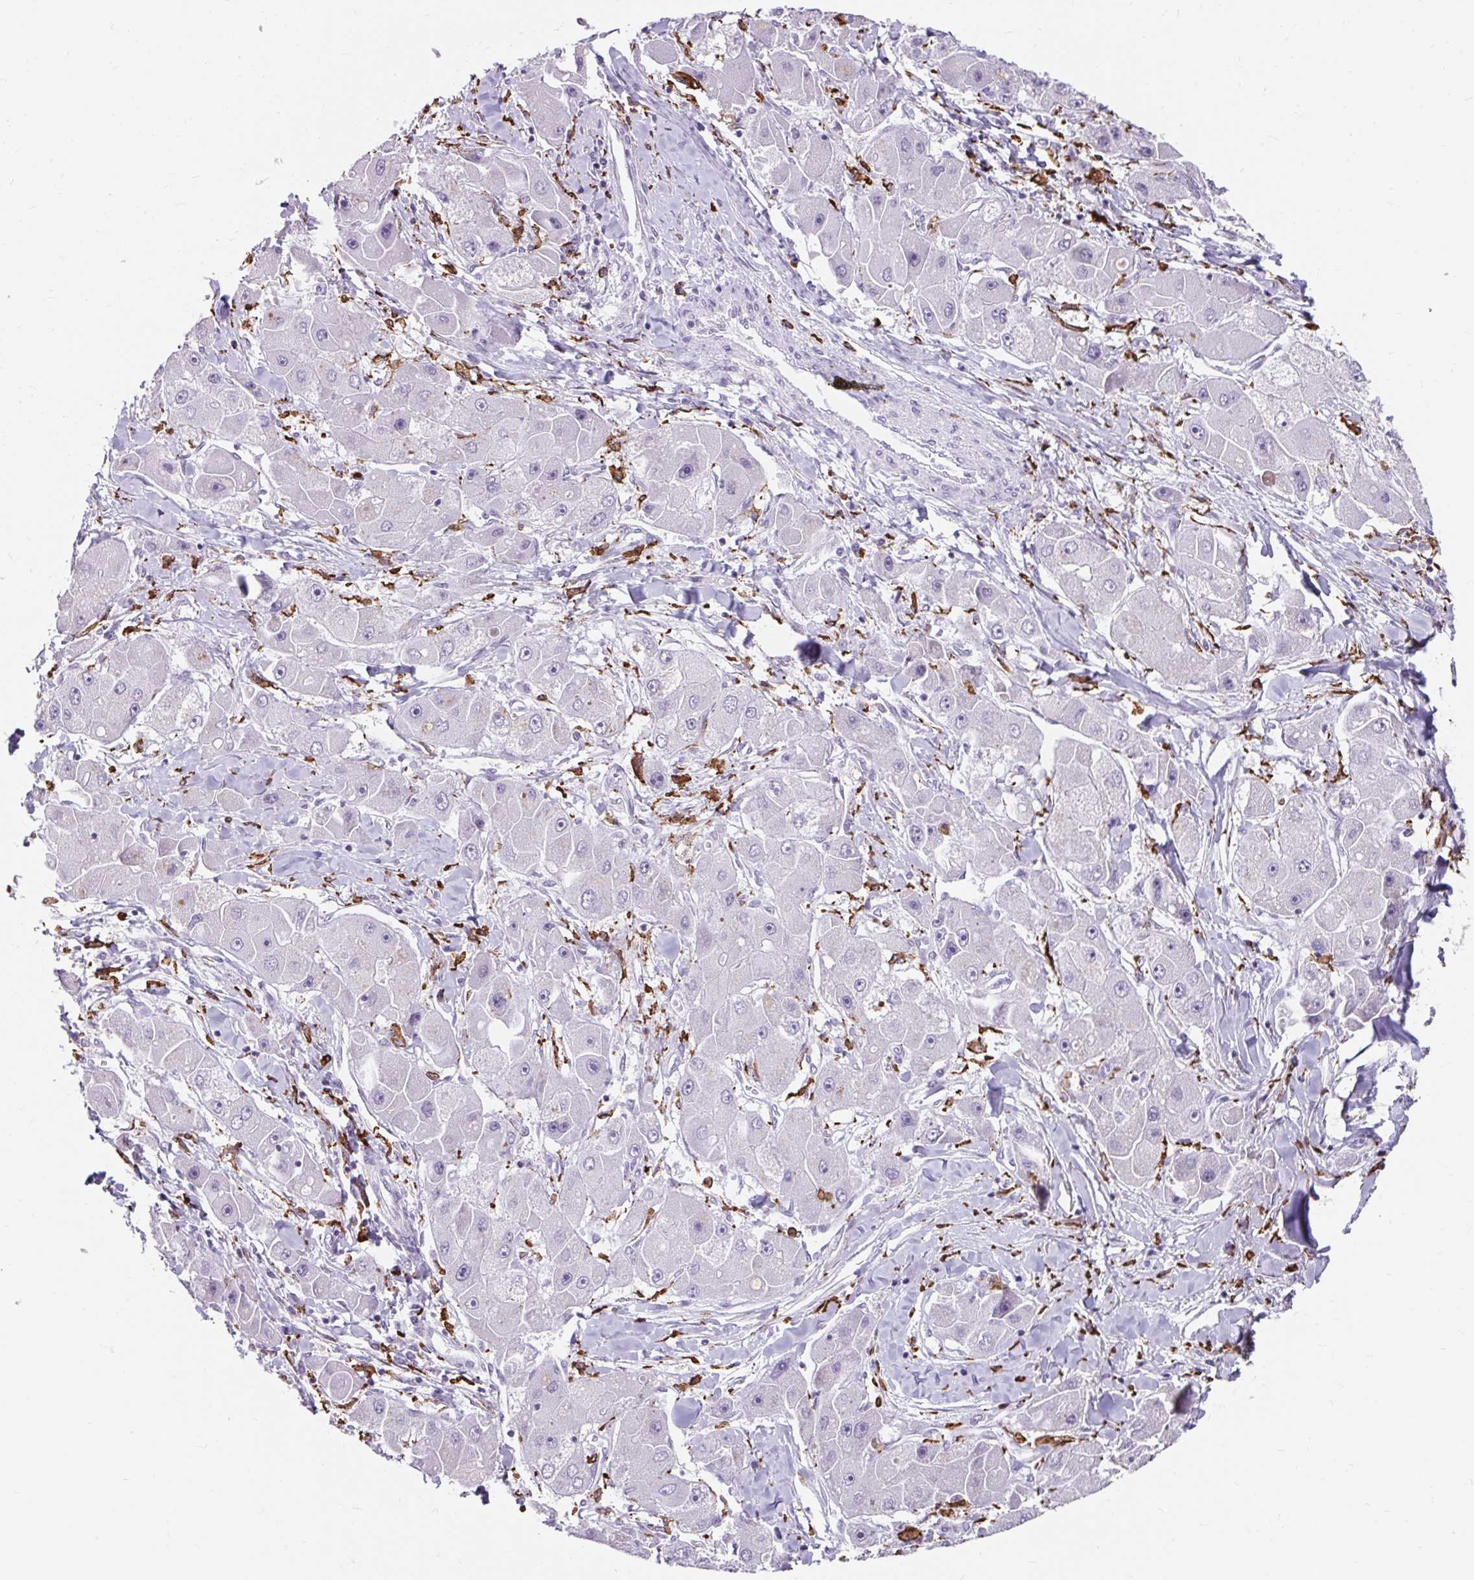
{"staining": {"intensity": "negative", "quantity": "none", "location": "none"}, "tissue": "liver cancer", "cell_type": "Tumor cells", "image_type": "cancer", "snomed": [{"axis": "morphology", "description": "Carcinoma, Hepatocellular, NOS"}, {"axis": "topography", "description": "Liver"}], "caption": "This is an immunohistochemistry micrograph of human liver cancer (hepatocellular carcinoma). There is no positivity in tumor cells.", "gene": "CD163", "patient": {"sex": "male", "age": 24}}